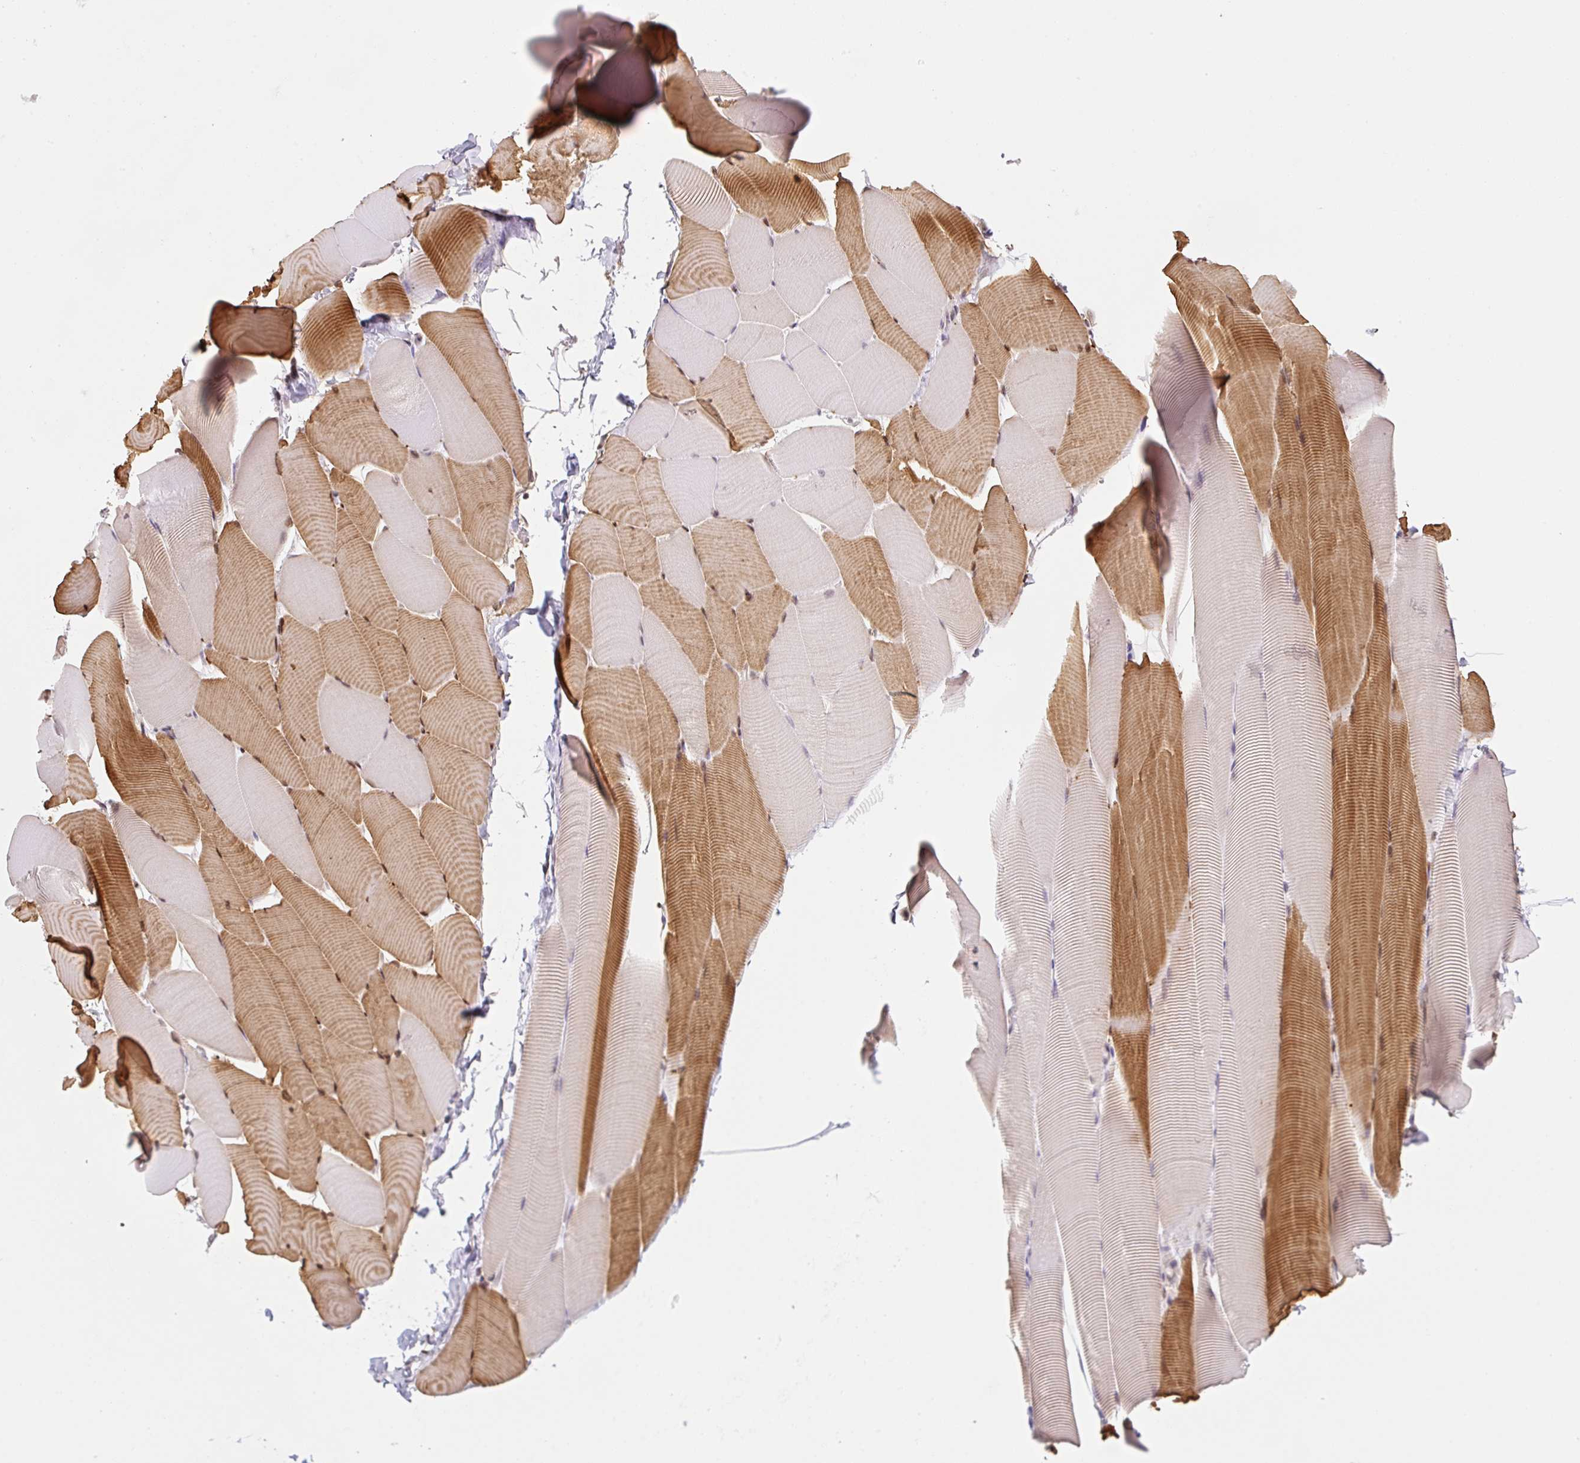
{"staining": {"intensity": "moderate", "quantity": "25%-75%", "location": "cytoplasmic/membranous,nuclear"}, "tissue": "skeletal muscle", "cell_type": "Myocytes", "image_type": "normal", "snomed": [{"axis": "morphology", "description": "Normal tissue, NOS"}, {"axis": "topography", "description": "Skeletal muscle"}], "caption": "Protein analysis of normal skeletal muscle demonstrates moderate cytoplasmic/membranous,nuclear positivity in about 25%-75% of myocytes. The protein is shown in brown color, while the nuclei are stained blue.", "gene": "SYNE3", "patient": {"sex": "male", "age": 25}}